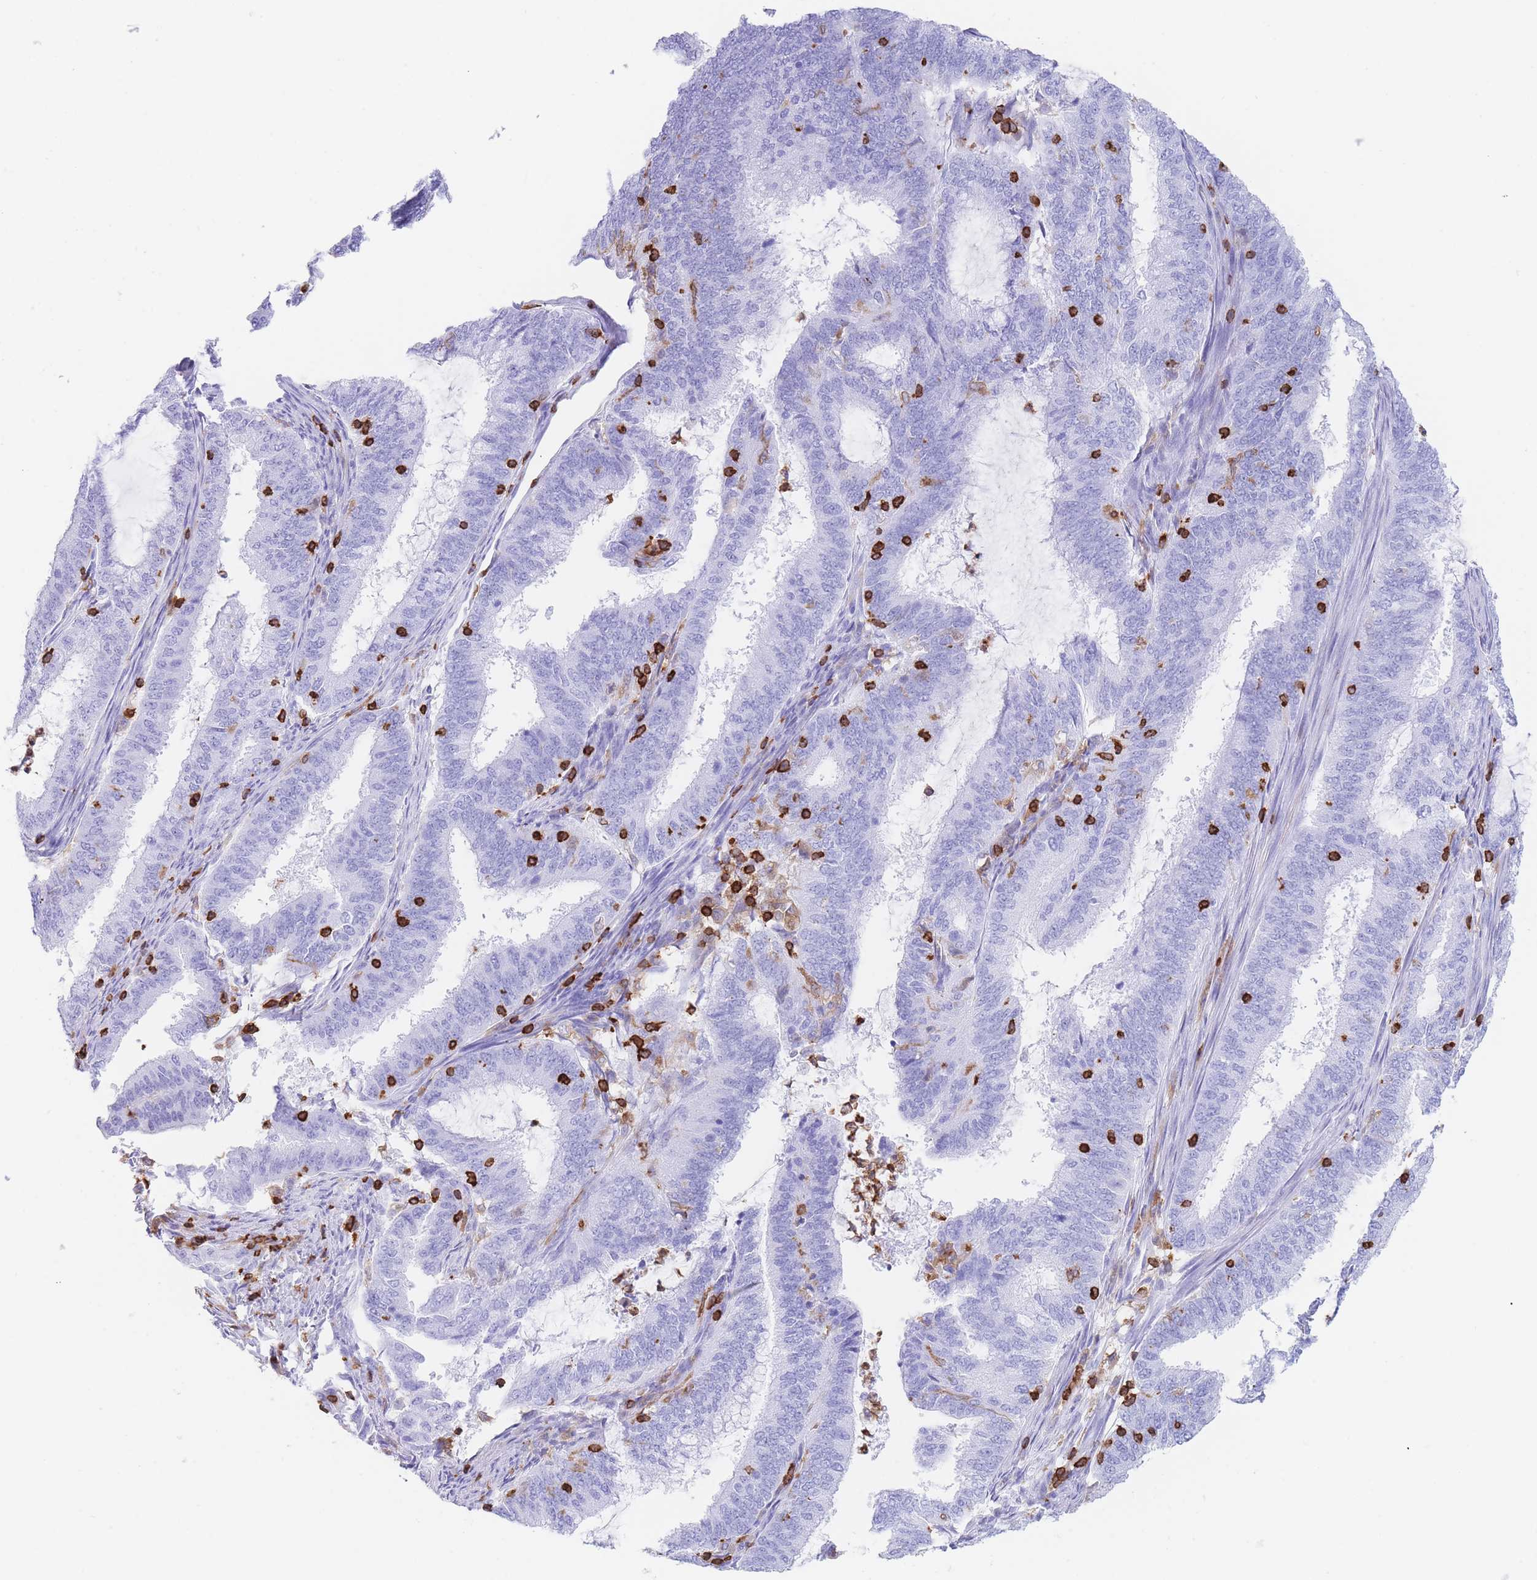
{"staining": {"intensity": "negative", "quantity": "none", "location": "none"}, "tissue": "endometrial cancer", "cell_type": "Tumor cells", "image_type": "cancer", "snomed": [{"axis": "morphology", "description": "Adenocarcinoma, NOS"}, {"axis": "topography", "description": "Endometrium"}], "caption": "High magnification brightfield microscopy of endometrial cancer stained with DAB (brown) and counterstained with hematoxylin (blue): tumor cells show no significant expression.", "gene": "CORO1A", "patient": {"sex": "female", "age": 51}}